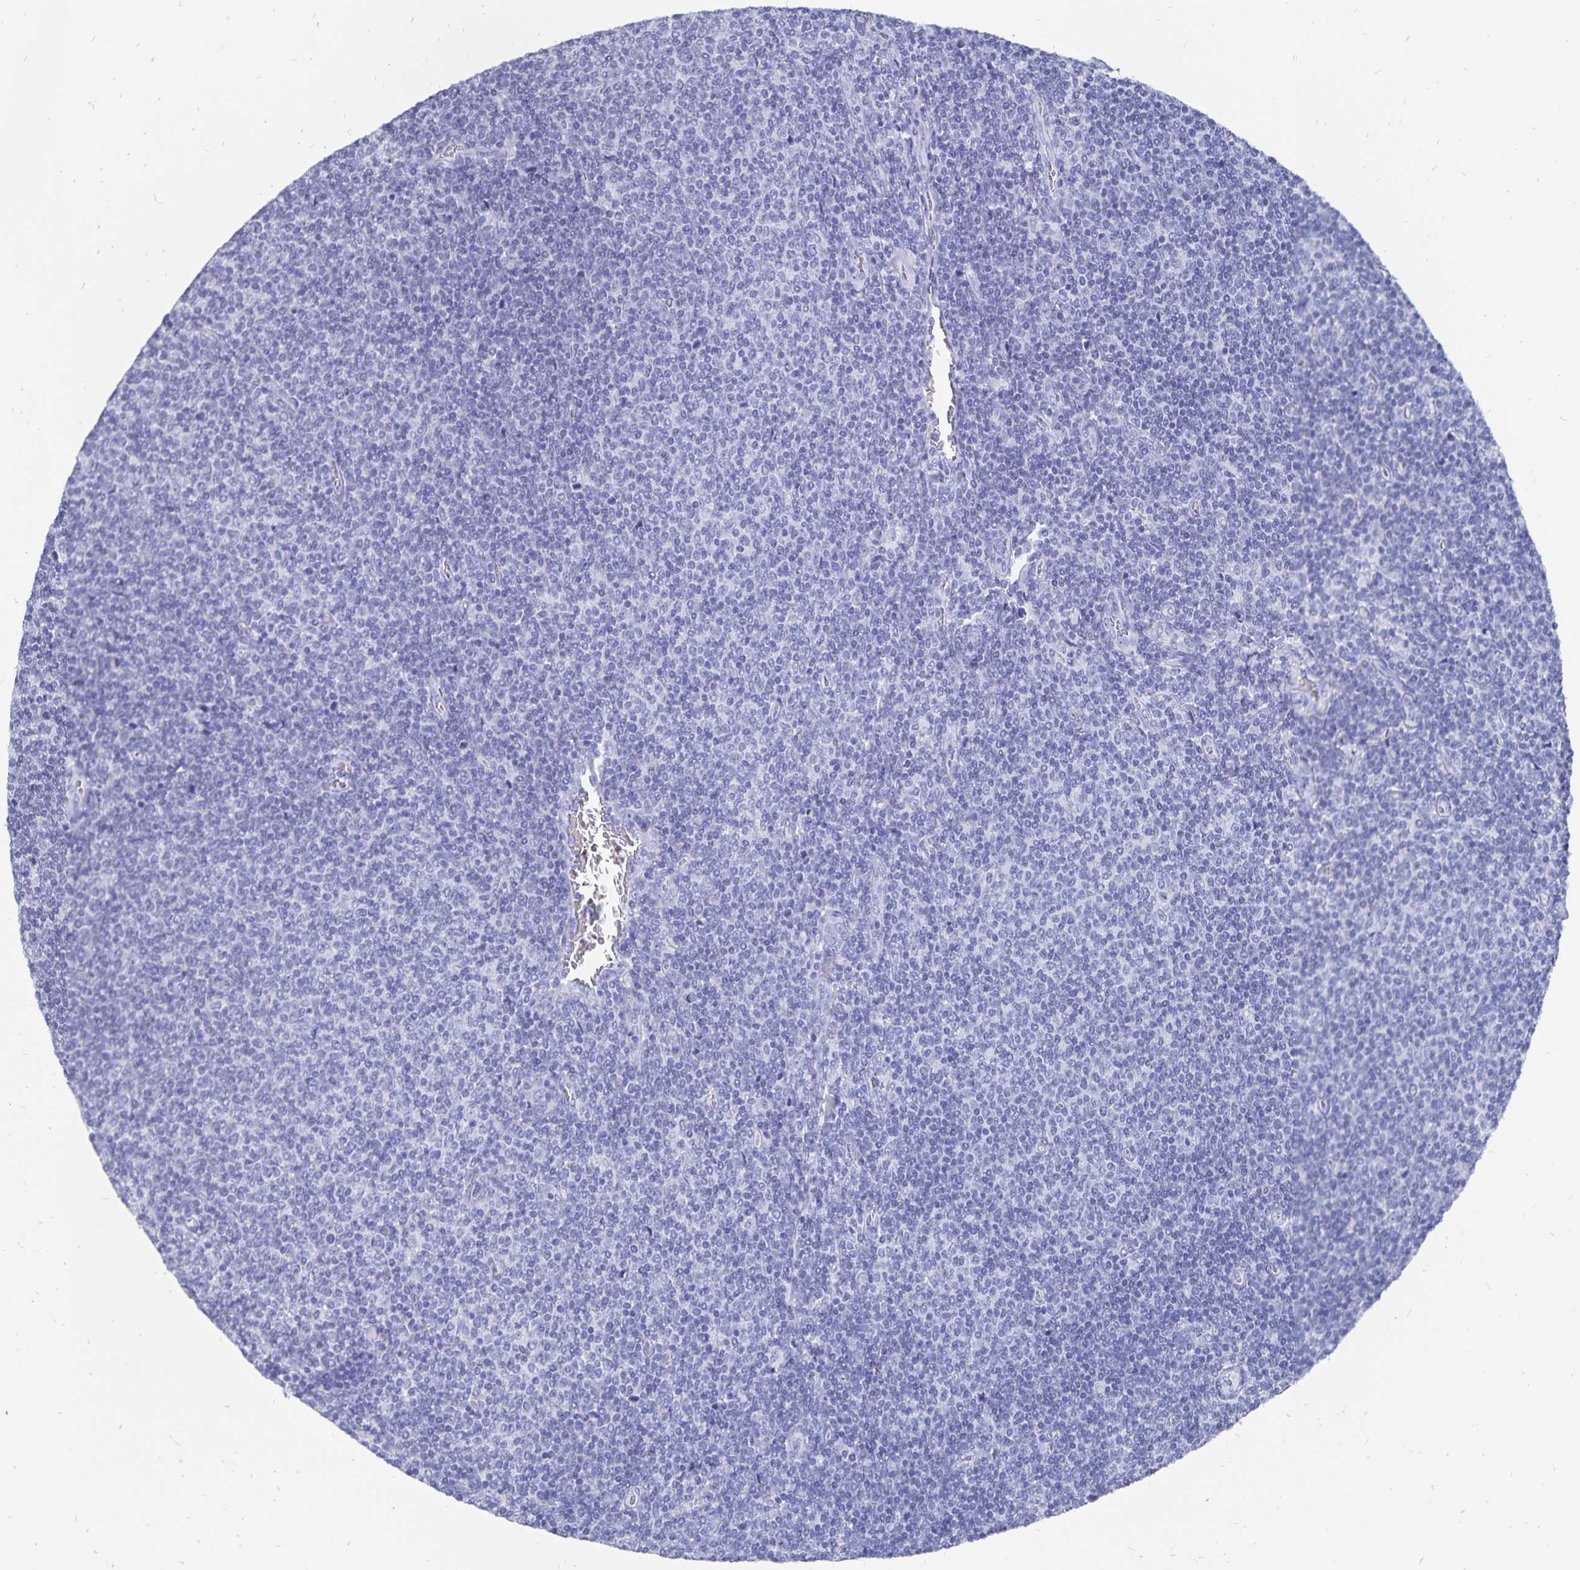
{"staining": {"intensity": "negative", "quantity": "none", "location": "none"}, "tissue": "lymphoma", "cell_type": "Tumor cells", "image_type": "cancer", "snomed": [{"axis": "morphology", "description": "Malignant lymphoma, non-Hodgkin's type, Low grade"}, {"axis": "topography", "description": "Lymph node"}], "caption": "This is a histopathology image of IHC staining of lymphoma, which shows no staining in tumor cells.", "gene": "ADH1A", "patient": {"sex": "male", "age": 52}}